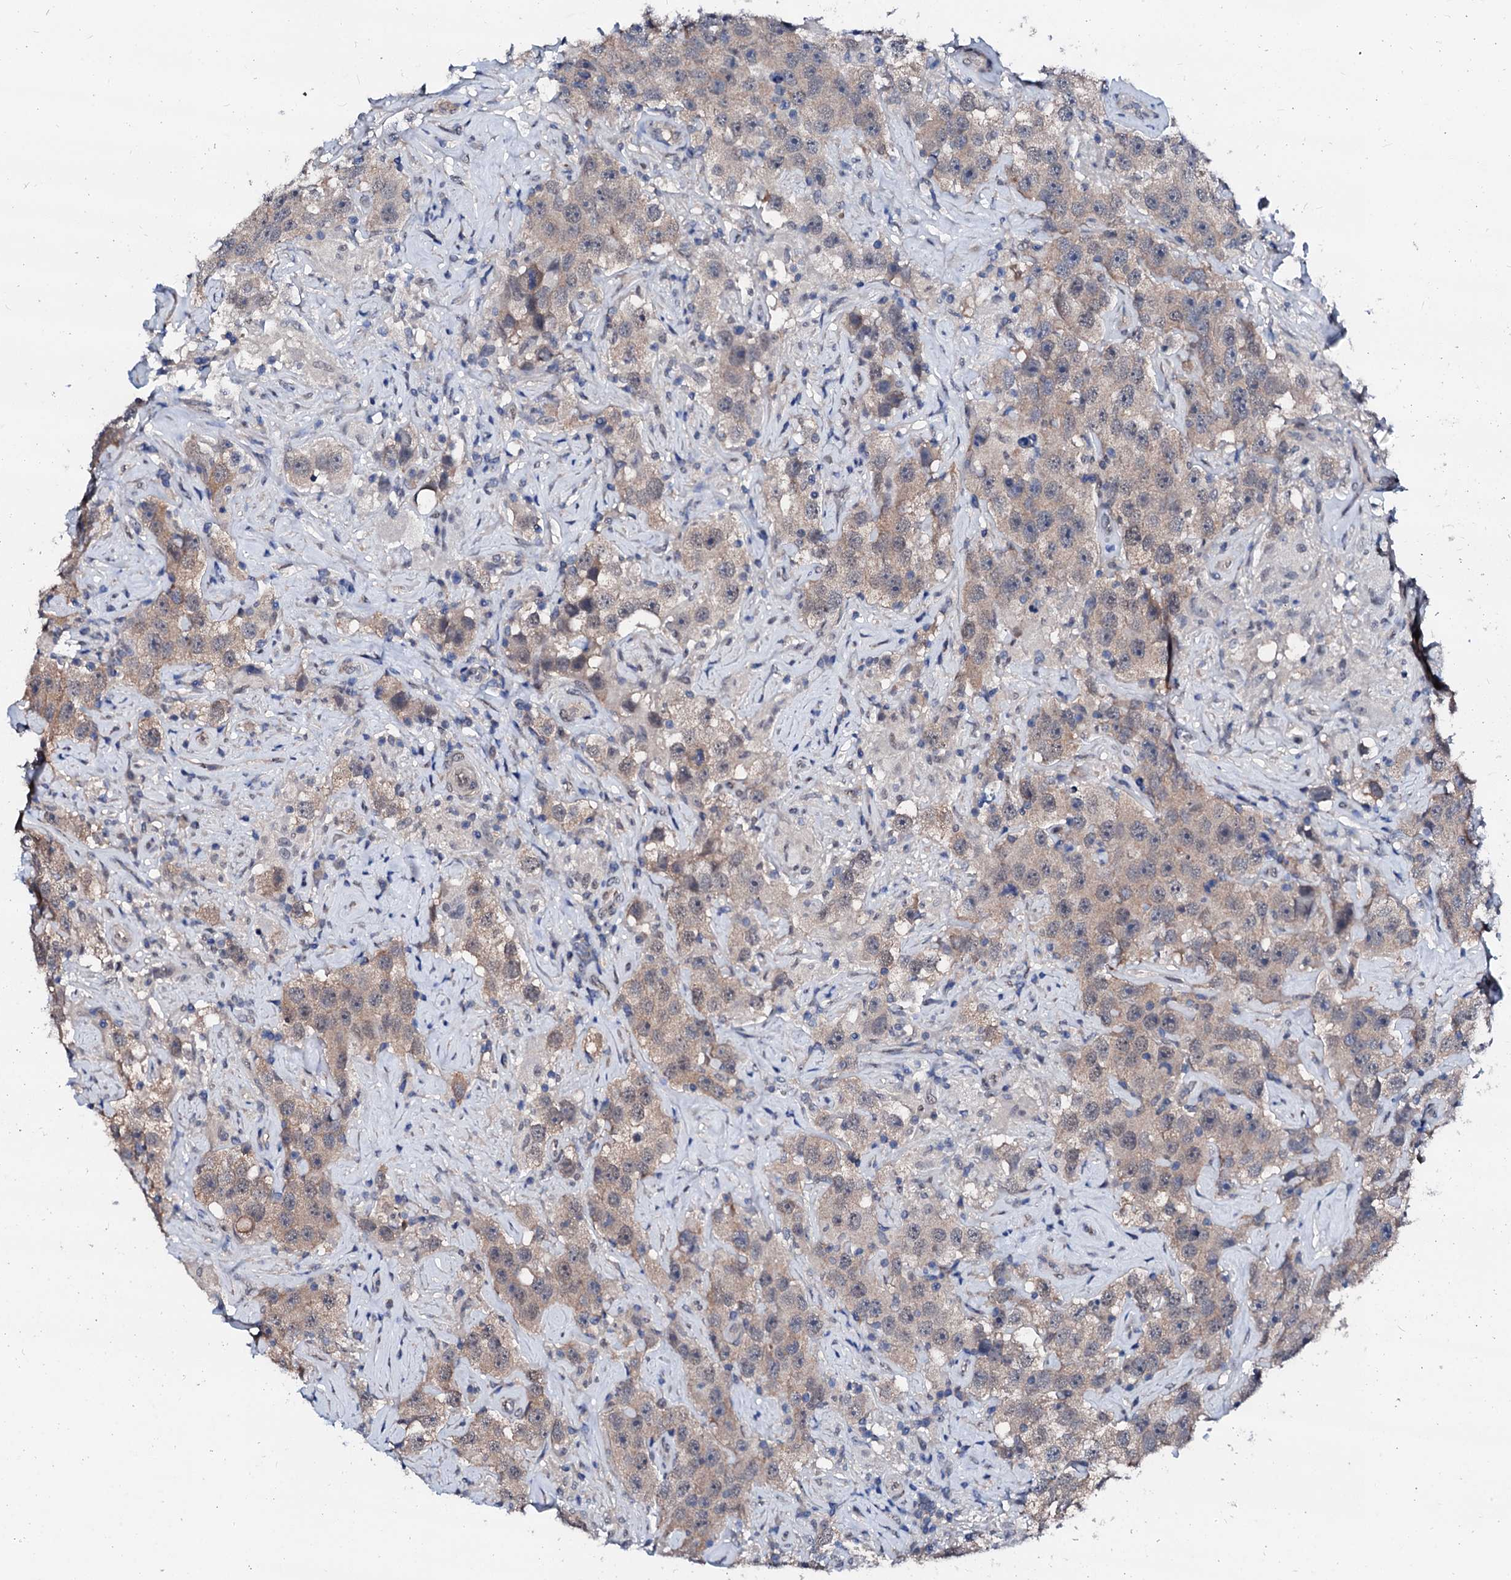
{"staining": {"intensity": "weak", "quantity": ">75%", "location": "cytoplasmic/membranous,nuclear"}, "tissue": "testis cancer", "cell_type": "Tumor cells", "image_type": "cancer", "snomed": [{"axis": "morphology", "description": "Seminoma, NOS"}, {"axis": "topography", "description": "Testis"}], "caption": "Immunohistochemical staining of human seminoma (testis) reveals weak cytoplasmic/membranous and nuclear protein staining in approximately >75% of tumor cells.", "gene": "CSN2", "patient": {"sex": "male", "age": 49}}